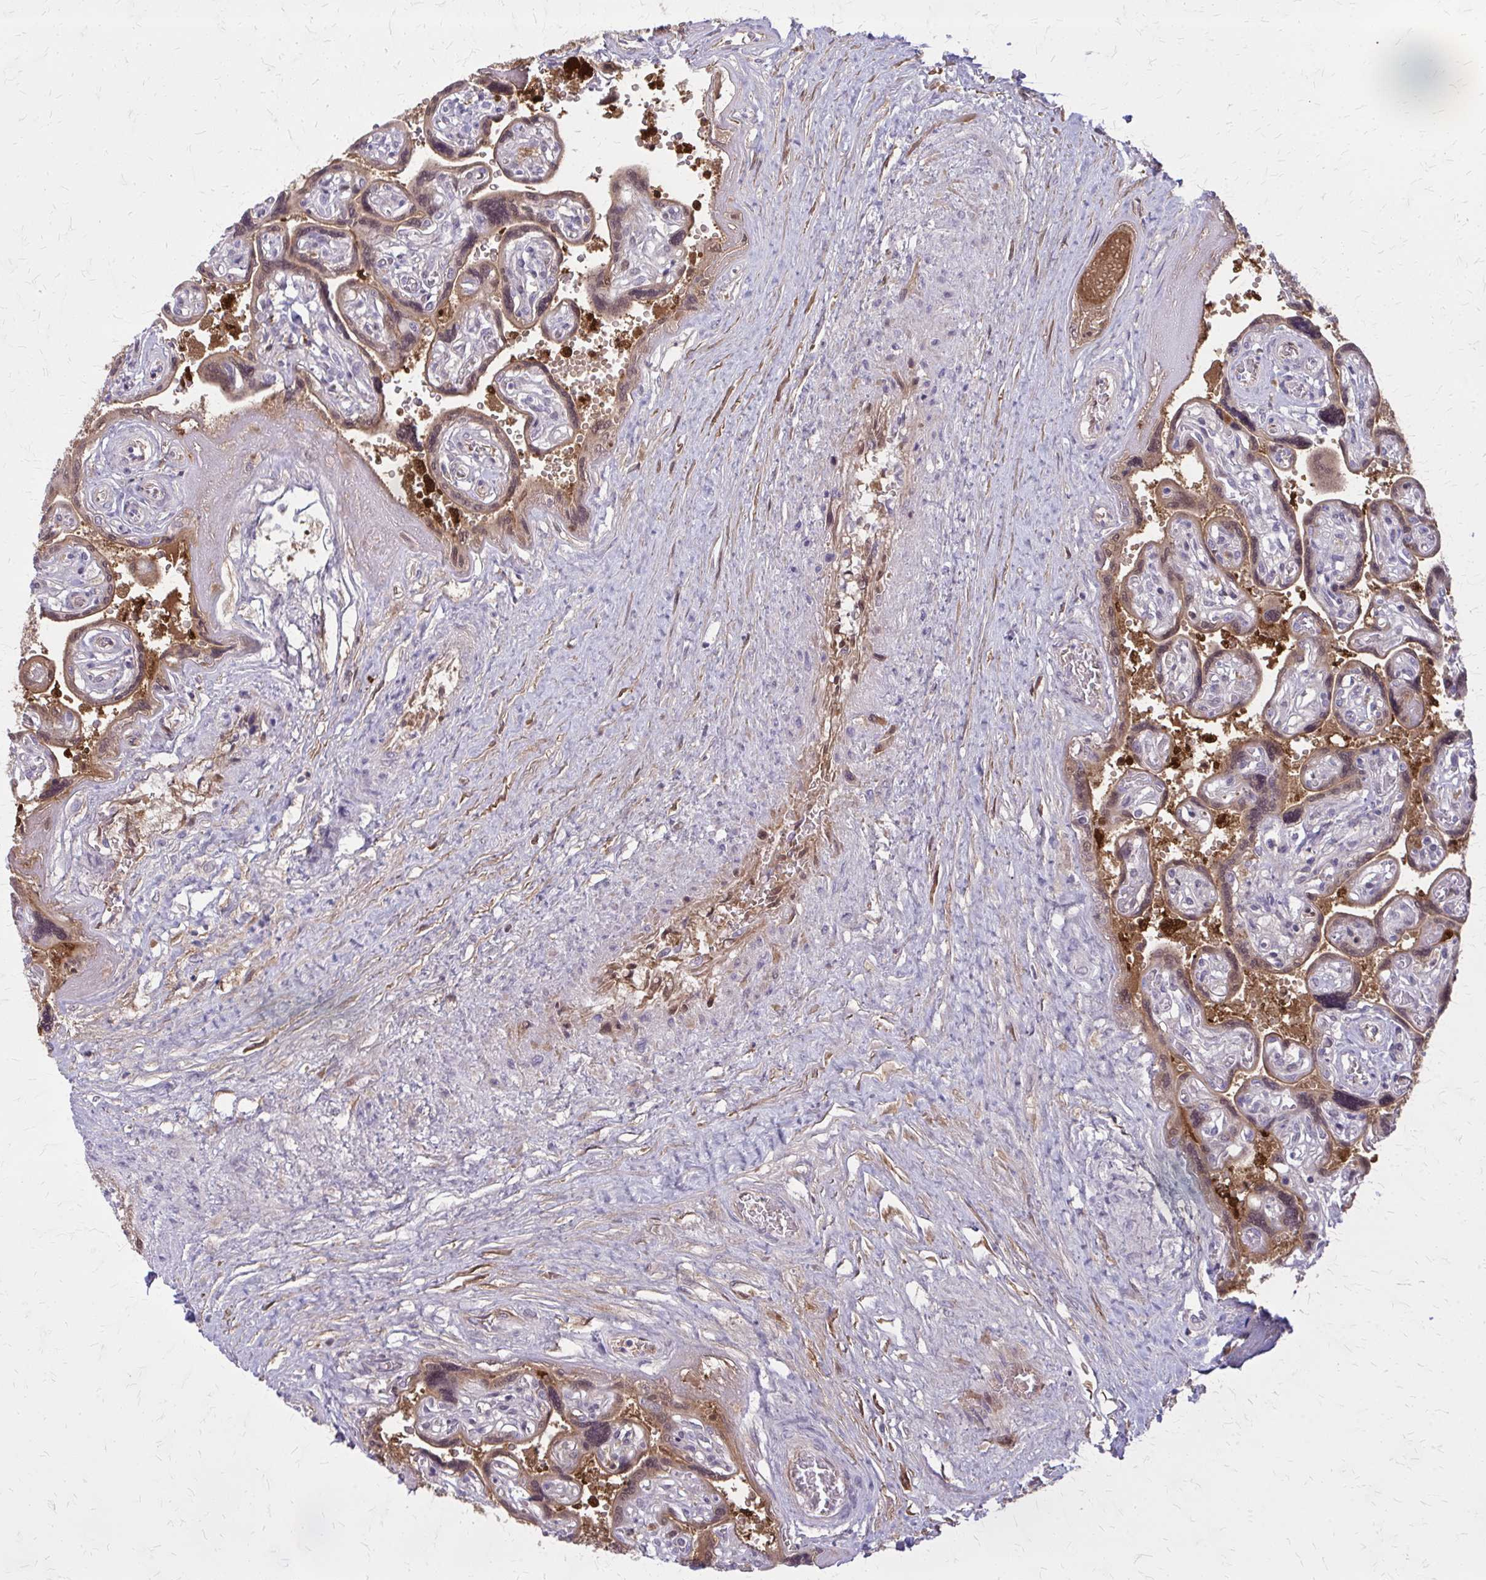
{"staining": {"intensity": "moderate", "quantity": ">75%", "location": "cytoplasmic/membranous,nuclear"}, "tissue": "placenta", "cell_type": "Decidual cells", "image_type": "normal", "snomed": [{"axis": "morphology", "description": "Normal tissue, NOS"}, {"axis": "topography", "description": "Placenta"}], "caption": "A brown stain labels moderate cytoplasmic/membranous,nuclear staining of a protein in decidual cells of unremarkable human placenta. The protein is stained brown, and the nuclei are stained in blue (DAB IHC with brightfield microscopy, high magnification).", "gene": "GLRX", "patient": {"sex": "female", "age": 32}}